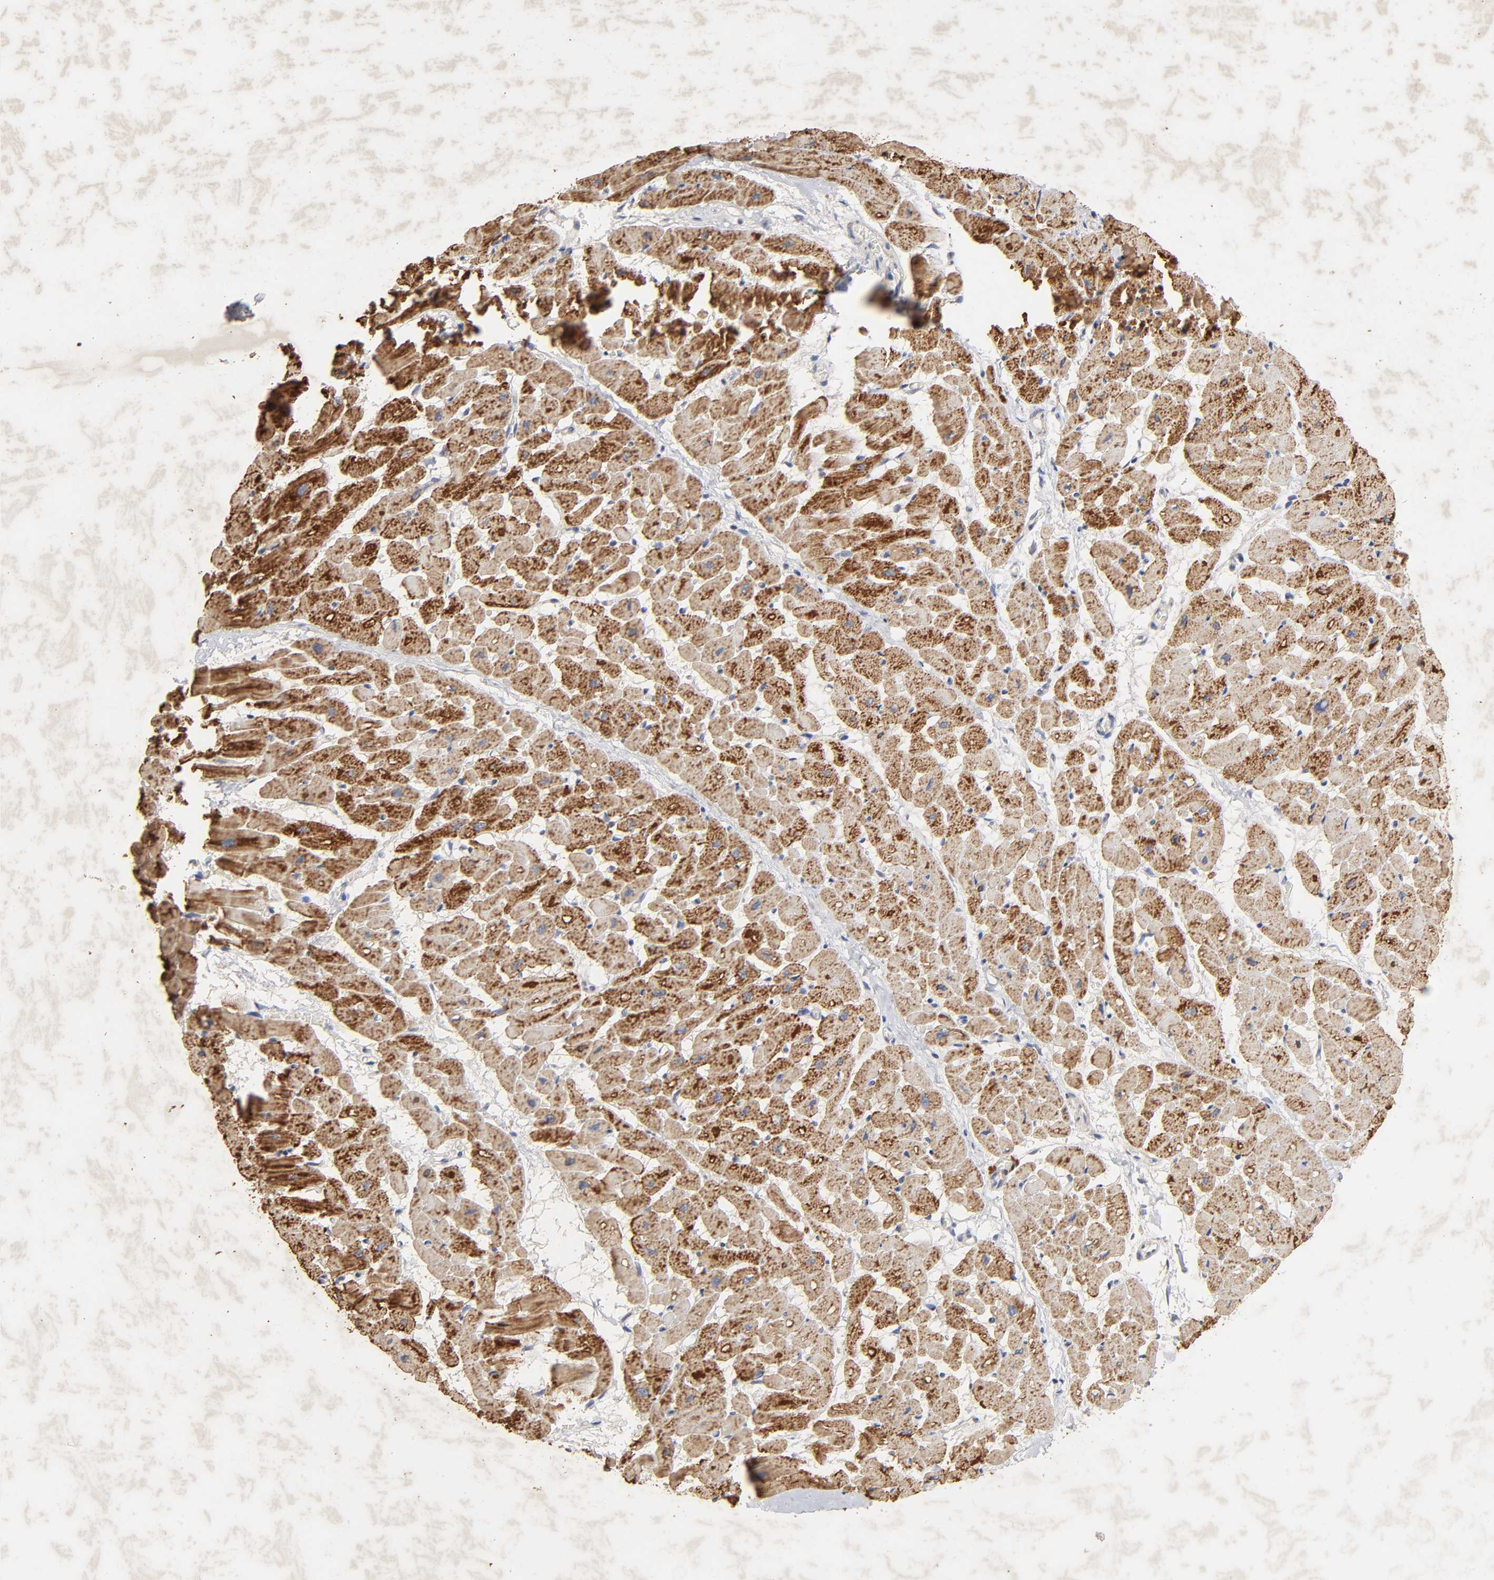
{"staining": {"intensity": "strong", "quantity": ">75%", "location": "cytoplasmic/membranous"}, "tissue": "heart muscle", "cell_type": "Cardiomyocytes", "image_type": "normal", "snomed": [{"axis": "morphology", "description": "Normal tissue, NOS"}, {"axis": "topography", "description": "Heart"}], "caption": "Immunohistochemistry staining of benign heart muscle, which exhibits high levels of strong cytoplasmic/membranous expression in about >75% of cardiomyocytes indicating strong cytoplasmic/membranous protein positivity. The staining was performed using DAB (3,3'-diaminobenzidine) (brown) for protein detection and nuclei were counterstained in hematoxylin (blue).", "gene": "CYCS", "patient": {"sex": "male", "age": 45}}